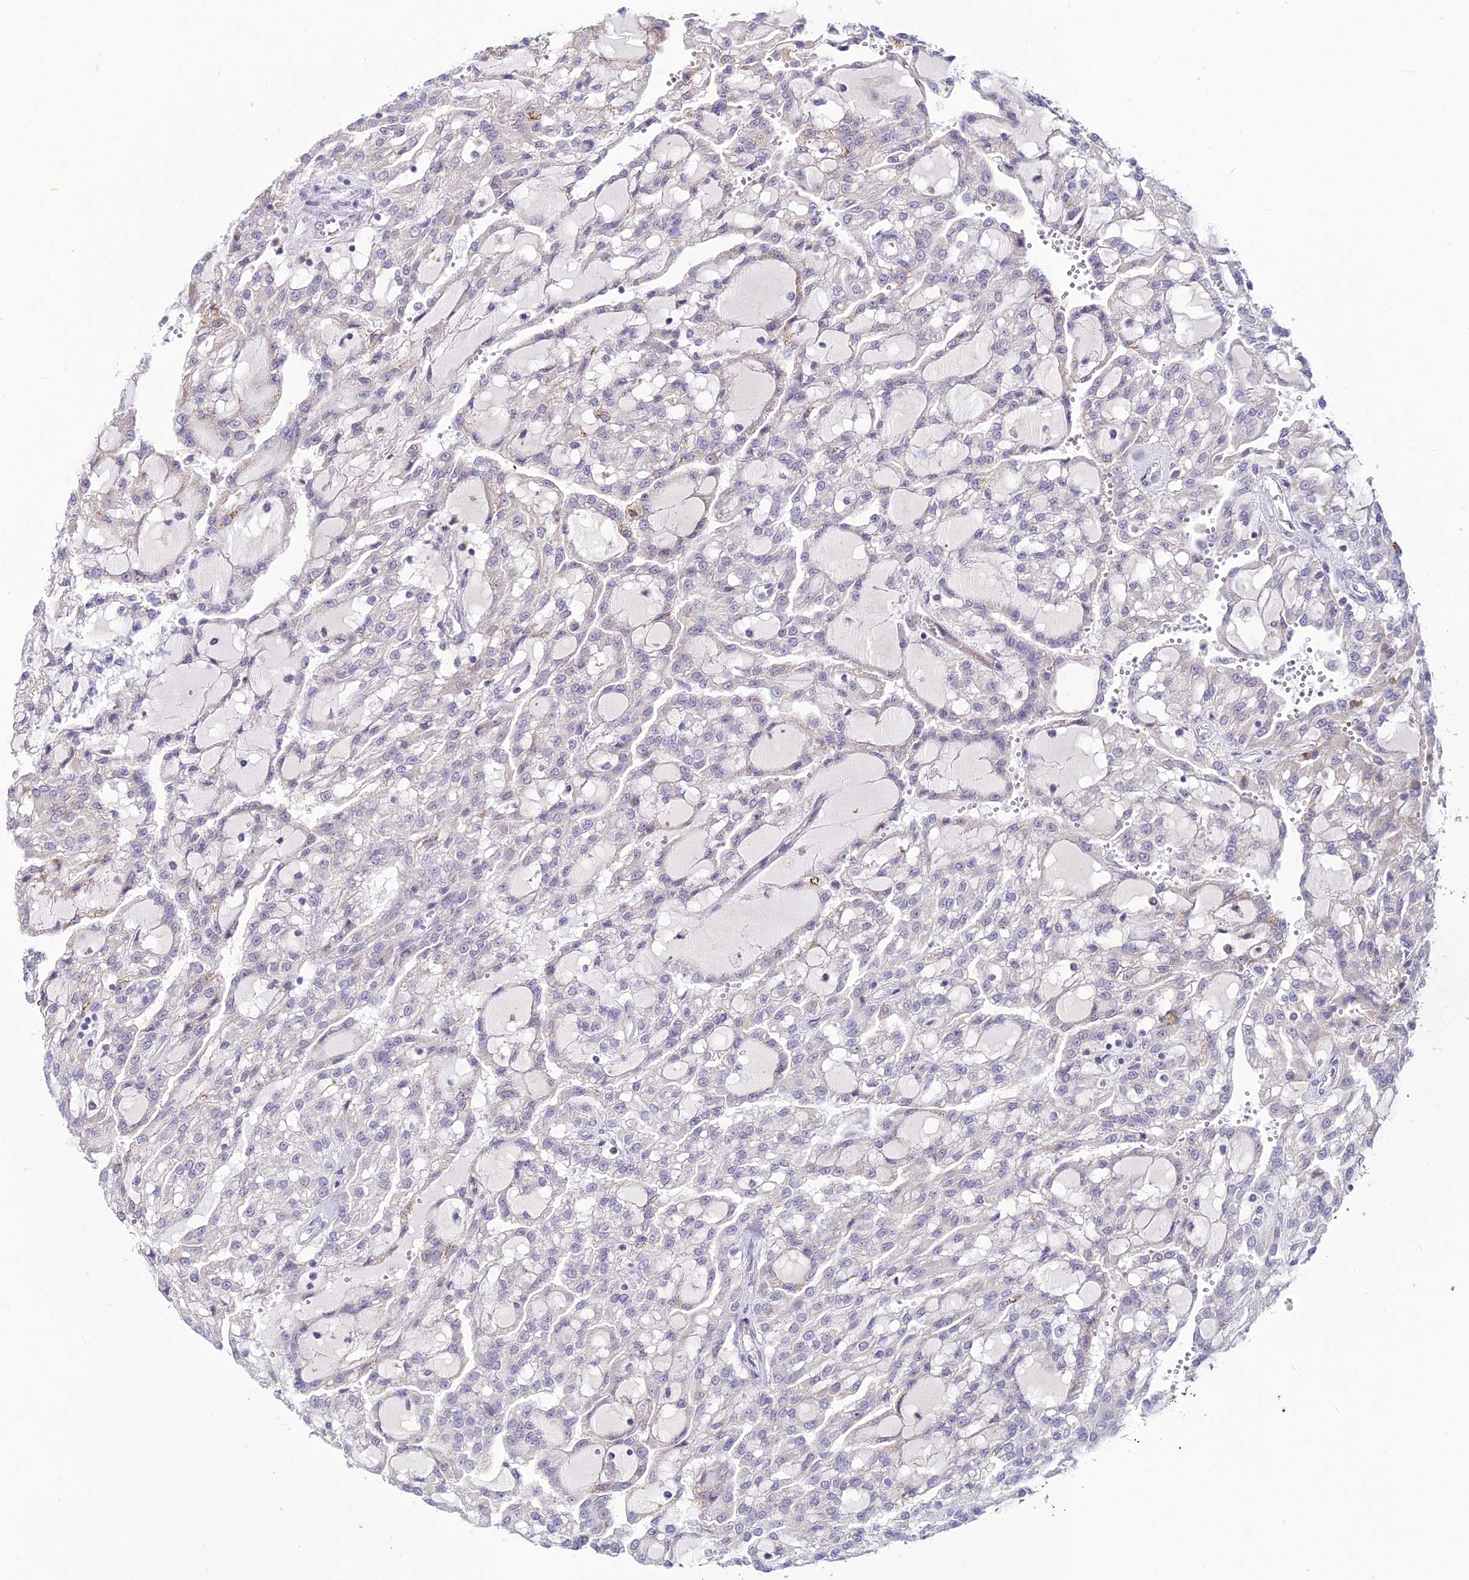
{"staining": {"intensity": "negative", "quantity": "none", "location": "none"}, "tissue": "renal cancer", "cell_type": "Tumor cells", "image_type": "cancer", "snomed": [{"axis": "morphology", "description": "Adenocarcinoma, NOS"}, {"axis": "topography", "description": "Kidney"}], "caption": "Immunohistochemical staining of renal cancer reveals no significant positivity in tumor cells.", "gene": "C6orf163", "patient": {"sex": "male", "age": 63}}